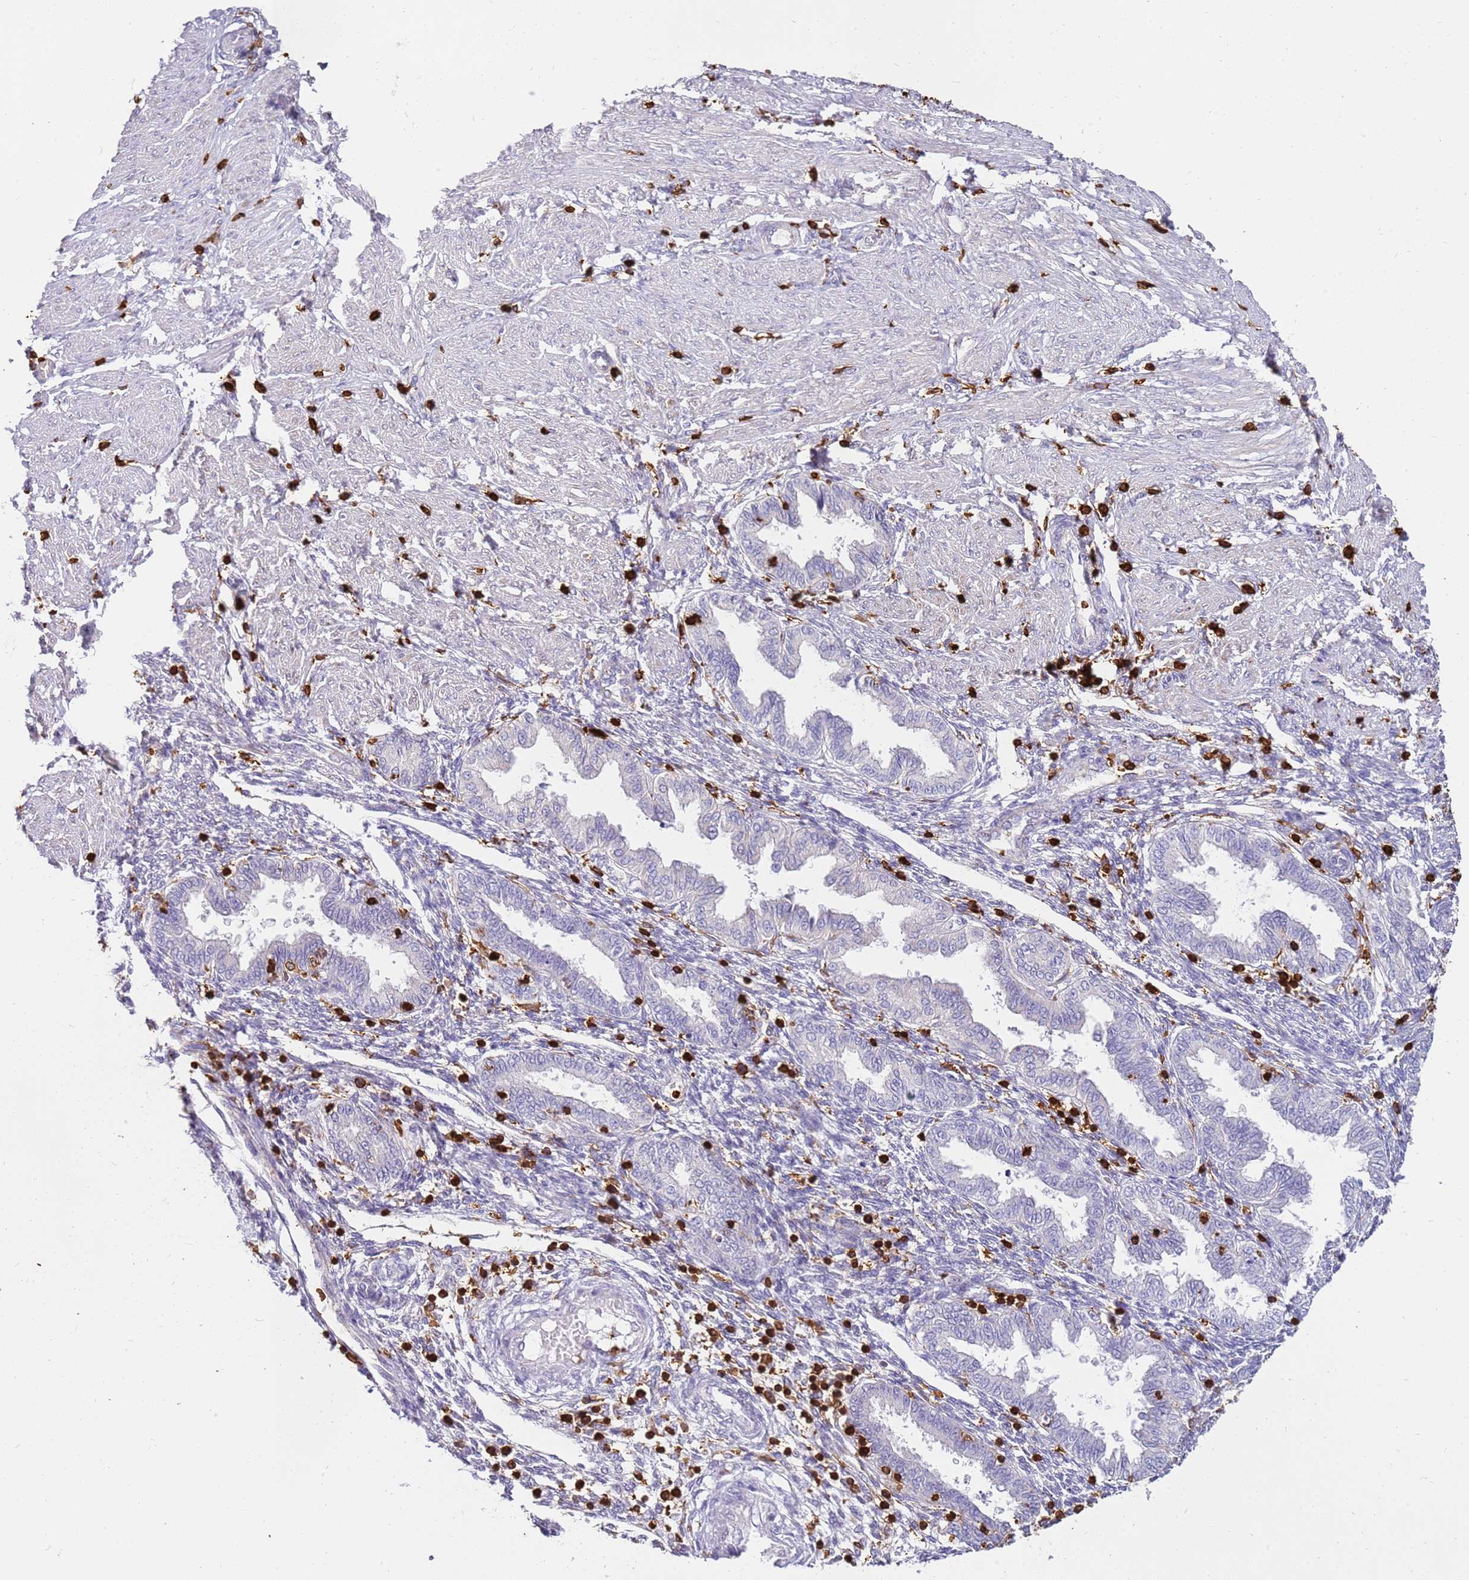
{"staining": {"intensity": "negative", "quantity": "none", "location": "none"}, "tissue": "endometrium", "cell_type": "Cells in endometrial stroma", "image_type": "normal", "snomed": [{"axis": "morphology", "description": "Normal tissue, NOS"}, {"axis": "topography", "description": "Endometrium"}], "caption": "IHC micrograph of normal endometrium stained for a protein (brown), which demonstrates no positivity in cells in endometrial stroma.", "gene": "CORO1A", "patient": {"sex": "female", "age": 33}}